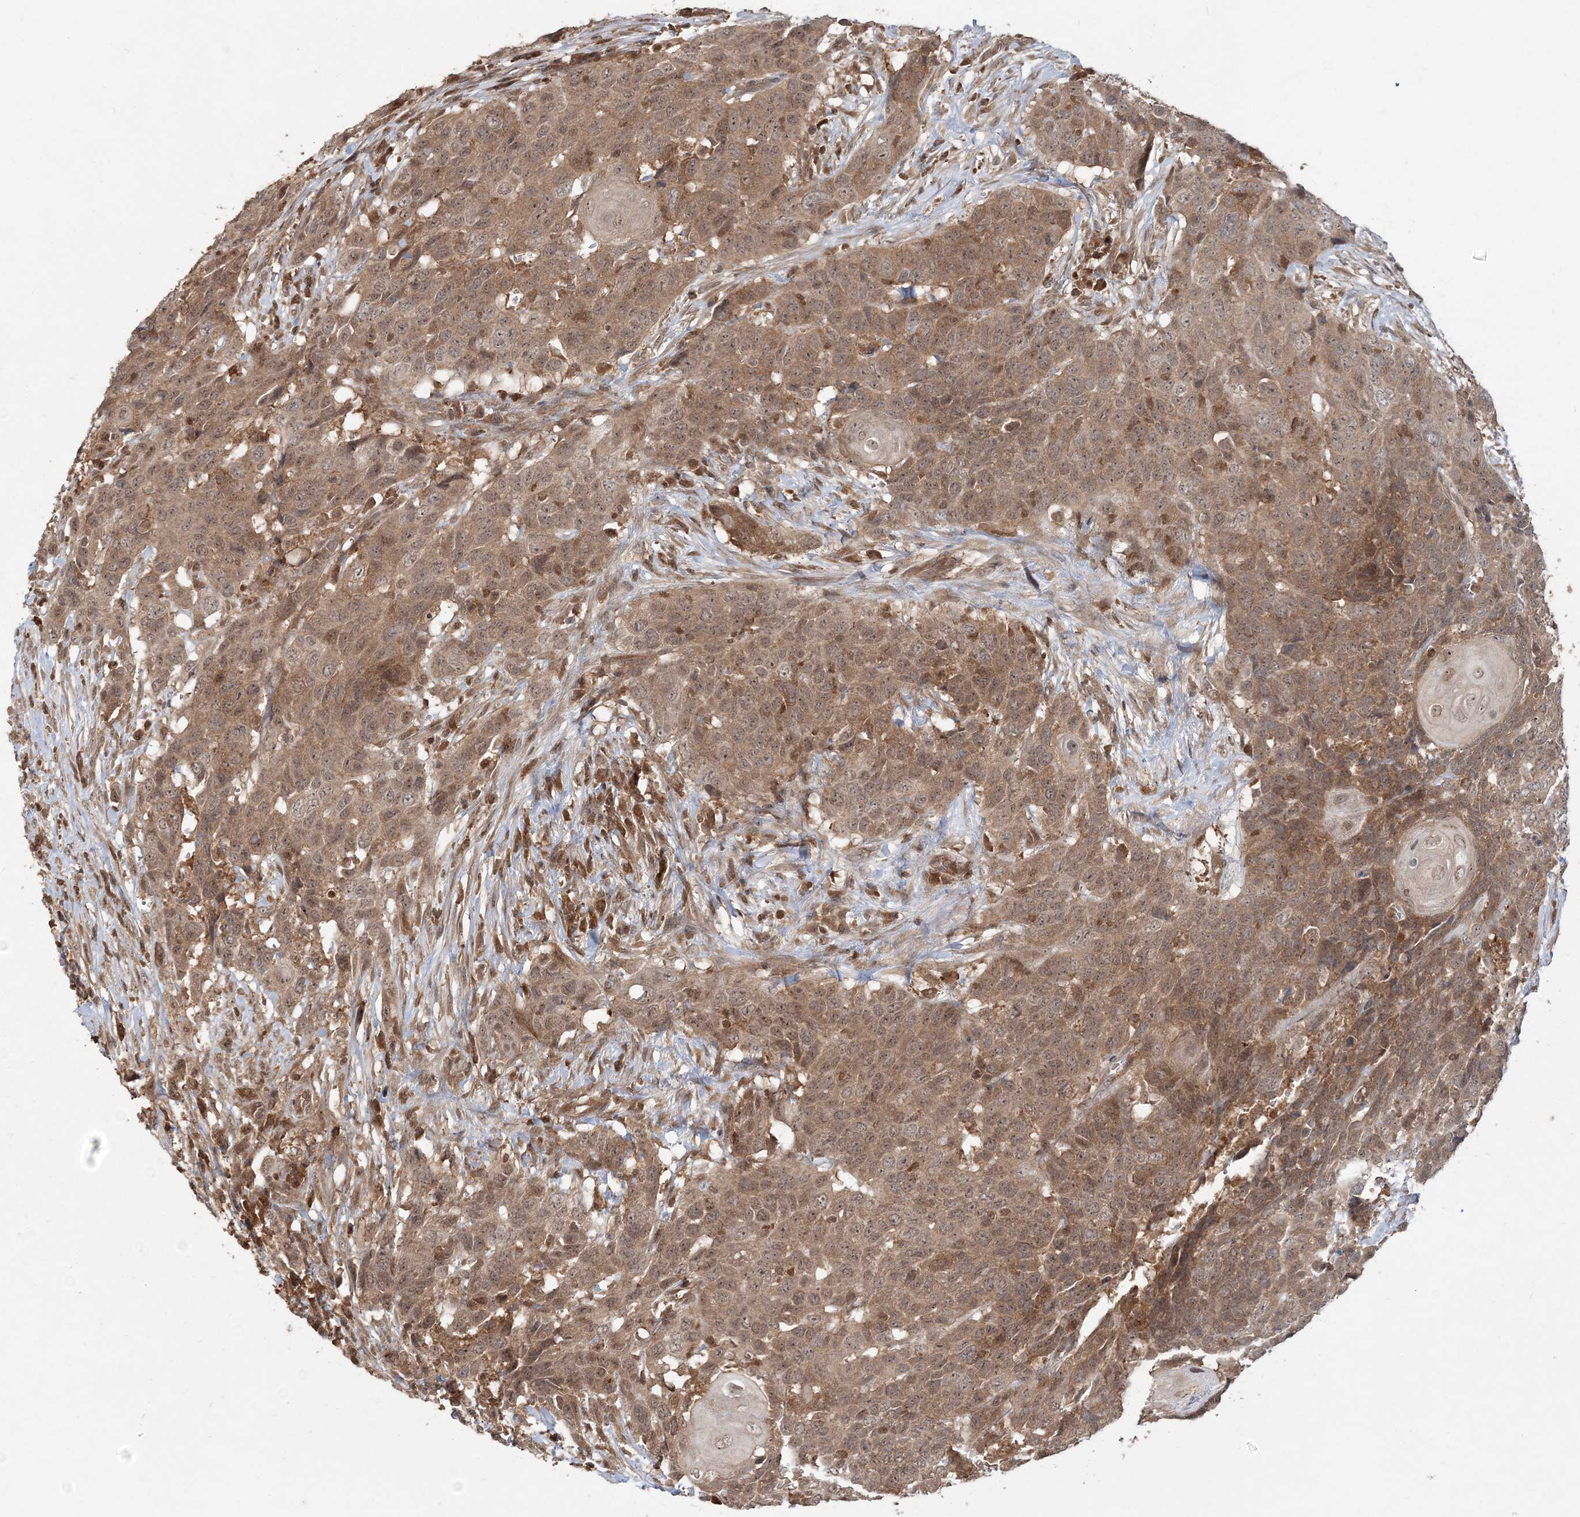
{"staining": {"intensity": "moderate", "quantity": ">75%", "location": "cytoplasmic/membranous"}, "tissue": "head and neck cancer", "cell_type": "Tumor cells", "image_type": "cancer", "snomed": [{"axis": "morphology", "description": "Squamous cell carcinoma, NOS"}, {"axis": "topography", "description": "Head-Neck"}], "caption": "The micrograph reveals a brown stain indicating the presence of a protein in the cytoplasmic/membranous of tumor cells in squamous cell carcinoma (head and neck).", "gene": "CAB39", "patient": {"sex": "male", "age": 66}}